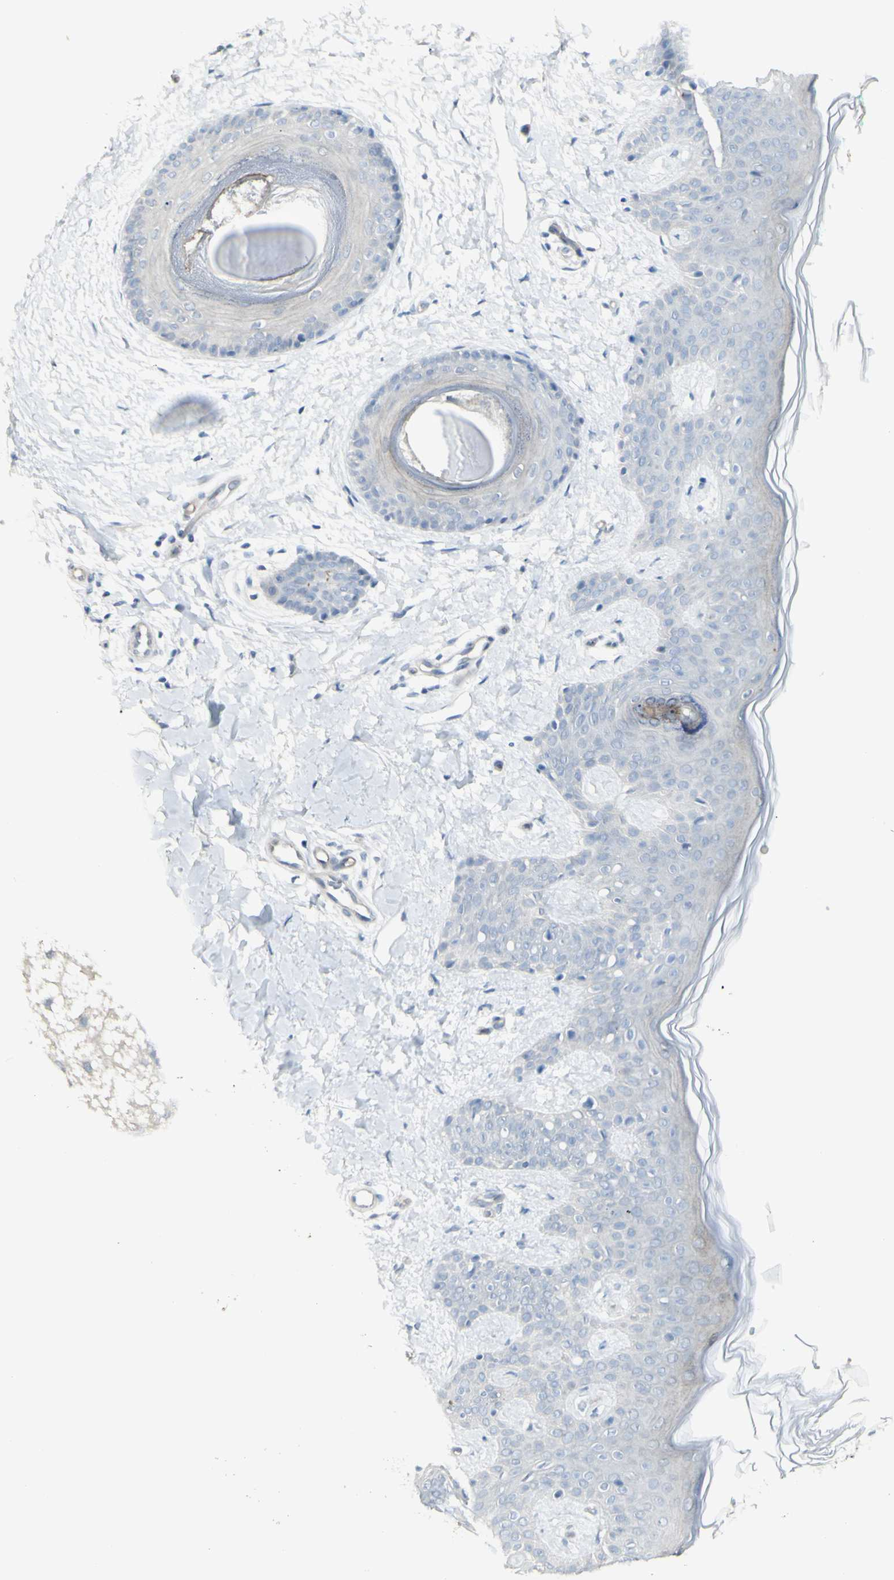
{"staining": {"intensity": "negative", "quantity": "none", "location": "none"}, "tissue": "skin", "cell_type": "Fibroblasts", "image_type": "normal", "snomed": [{"axis": "morphology", "description": "Normal tissue, NOS"}, {"axis": "topography", "description": "Skin"}], "caption": "This is a micrograph of IHC staining of normal skin, which shows no staining in fibroblasts.", "gene": "NDST4", "patient": {"sex": "male", "age": 16}}